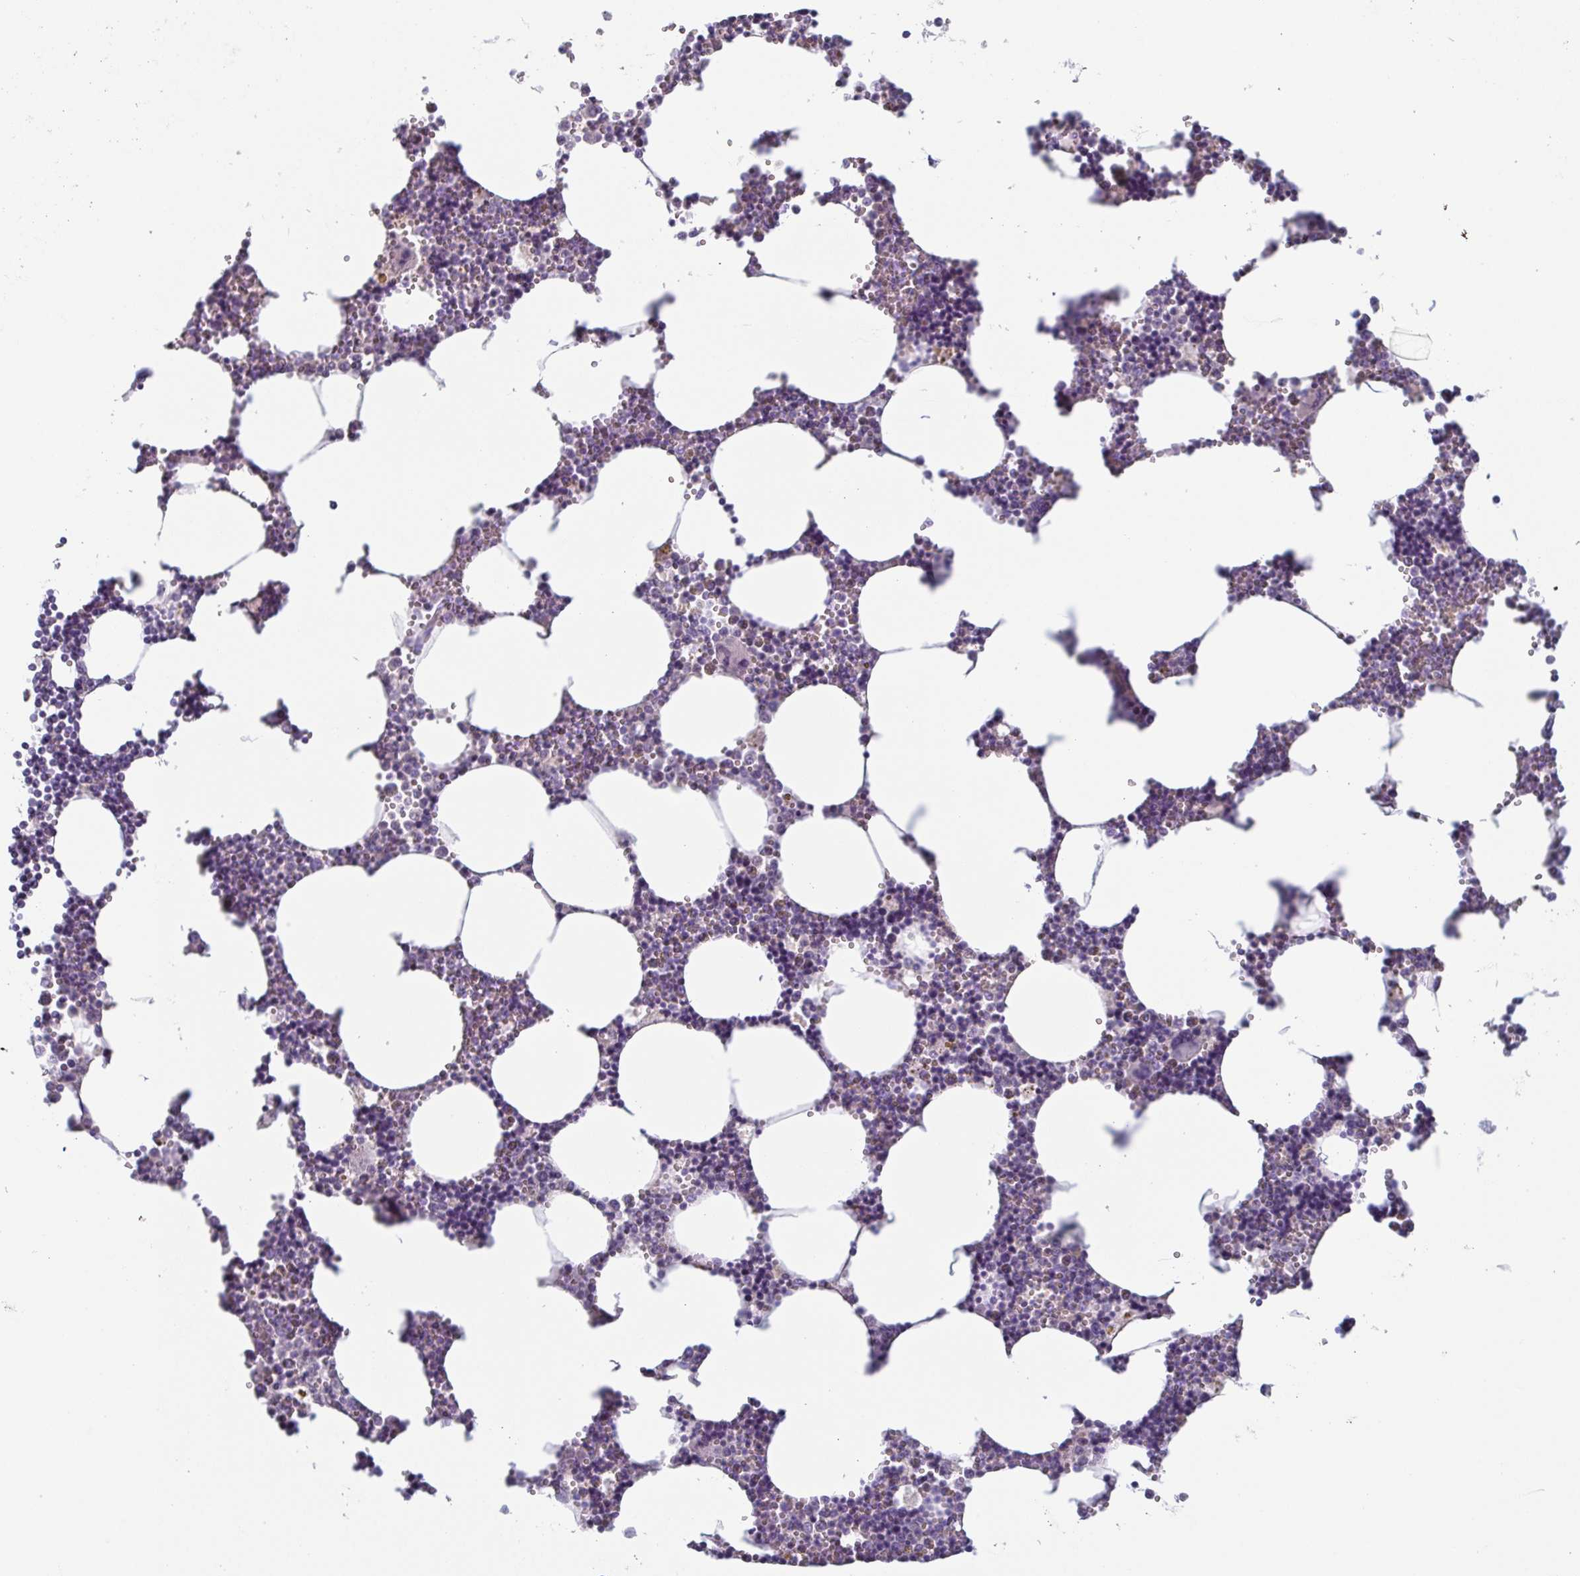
{"staining": {"intensity": "negative", "quantity": "none", "location": "none"}, "tissue": "bone marrow", "cell_type": "Hematopoietic cells", "image_type": "normal", "snomed": [{"axis": "morphology", "description": "Normal tissue, NOS"}, {"axis": "topography", "description": "Bone marrow"}], "caption": "Hematopoietic cells are negative for brown protein staining in benign bone marrow. Nuclei are stained in blue.", "gene": "ITLN1", "patient": {"sex": "male", "age": 54}}